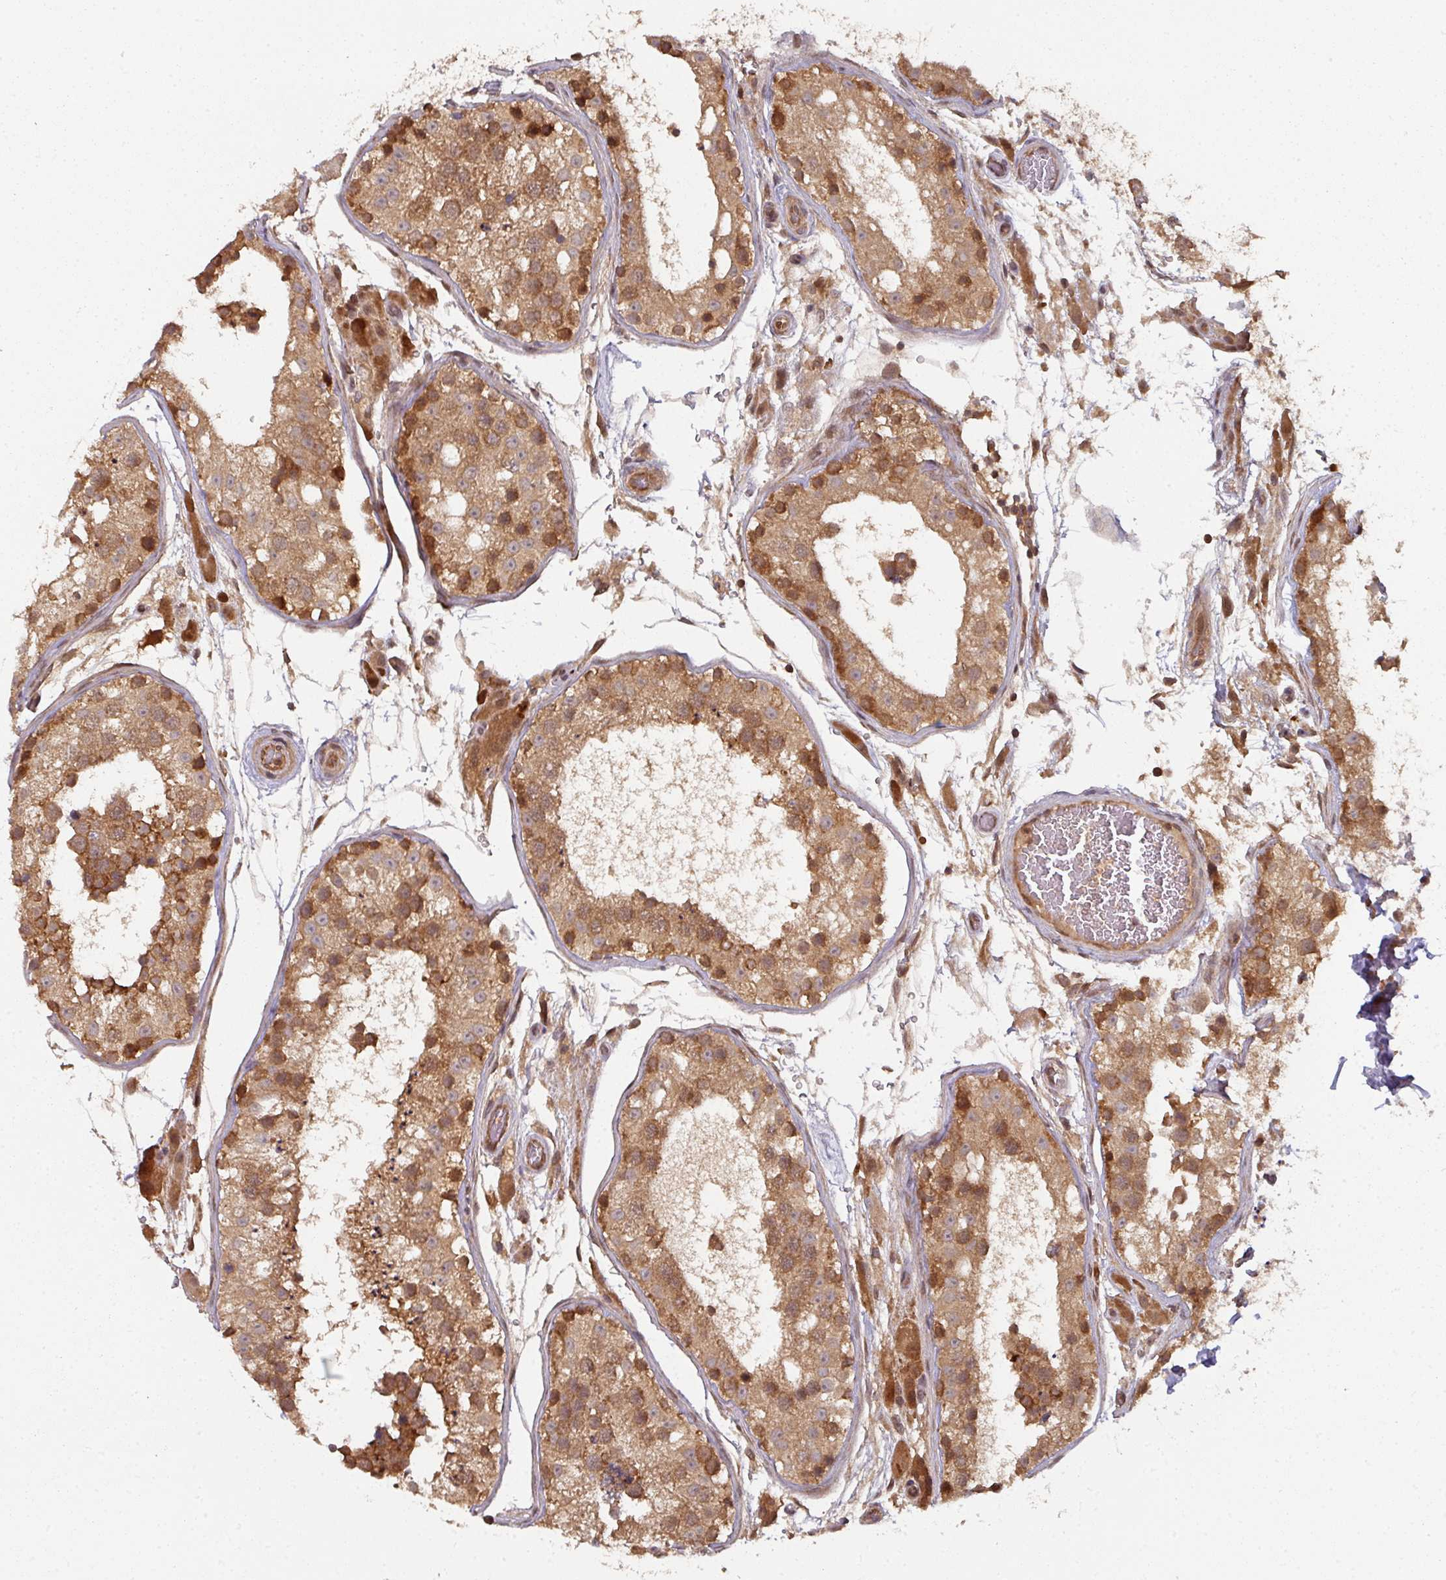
{"staining": {"intensity": "moderate", "quantity": ">75%", "location": "cytoplasmic/membranous"}, "tissue": "testis", "cell_type": "Cells in seminiferous ducts", "image_type": "normal", "snomed": [{"axis": "morphology", "description": "Normal tissue, NOS"}, {"axis": "topography", "description": "Testis"}], "caption": "DAB immunohistochemical staining of benign testis exhibits moderate cytoplasmic/membranous protein staining in about >75% of cells in seminiferous ducts.", "gene": "EIF4EBP2", "patient": {"sex": "male", "age": 26}}